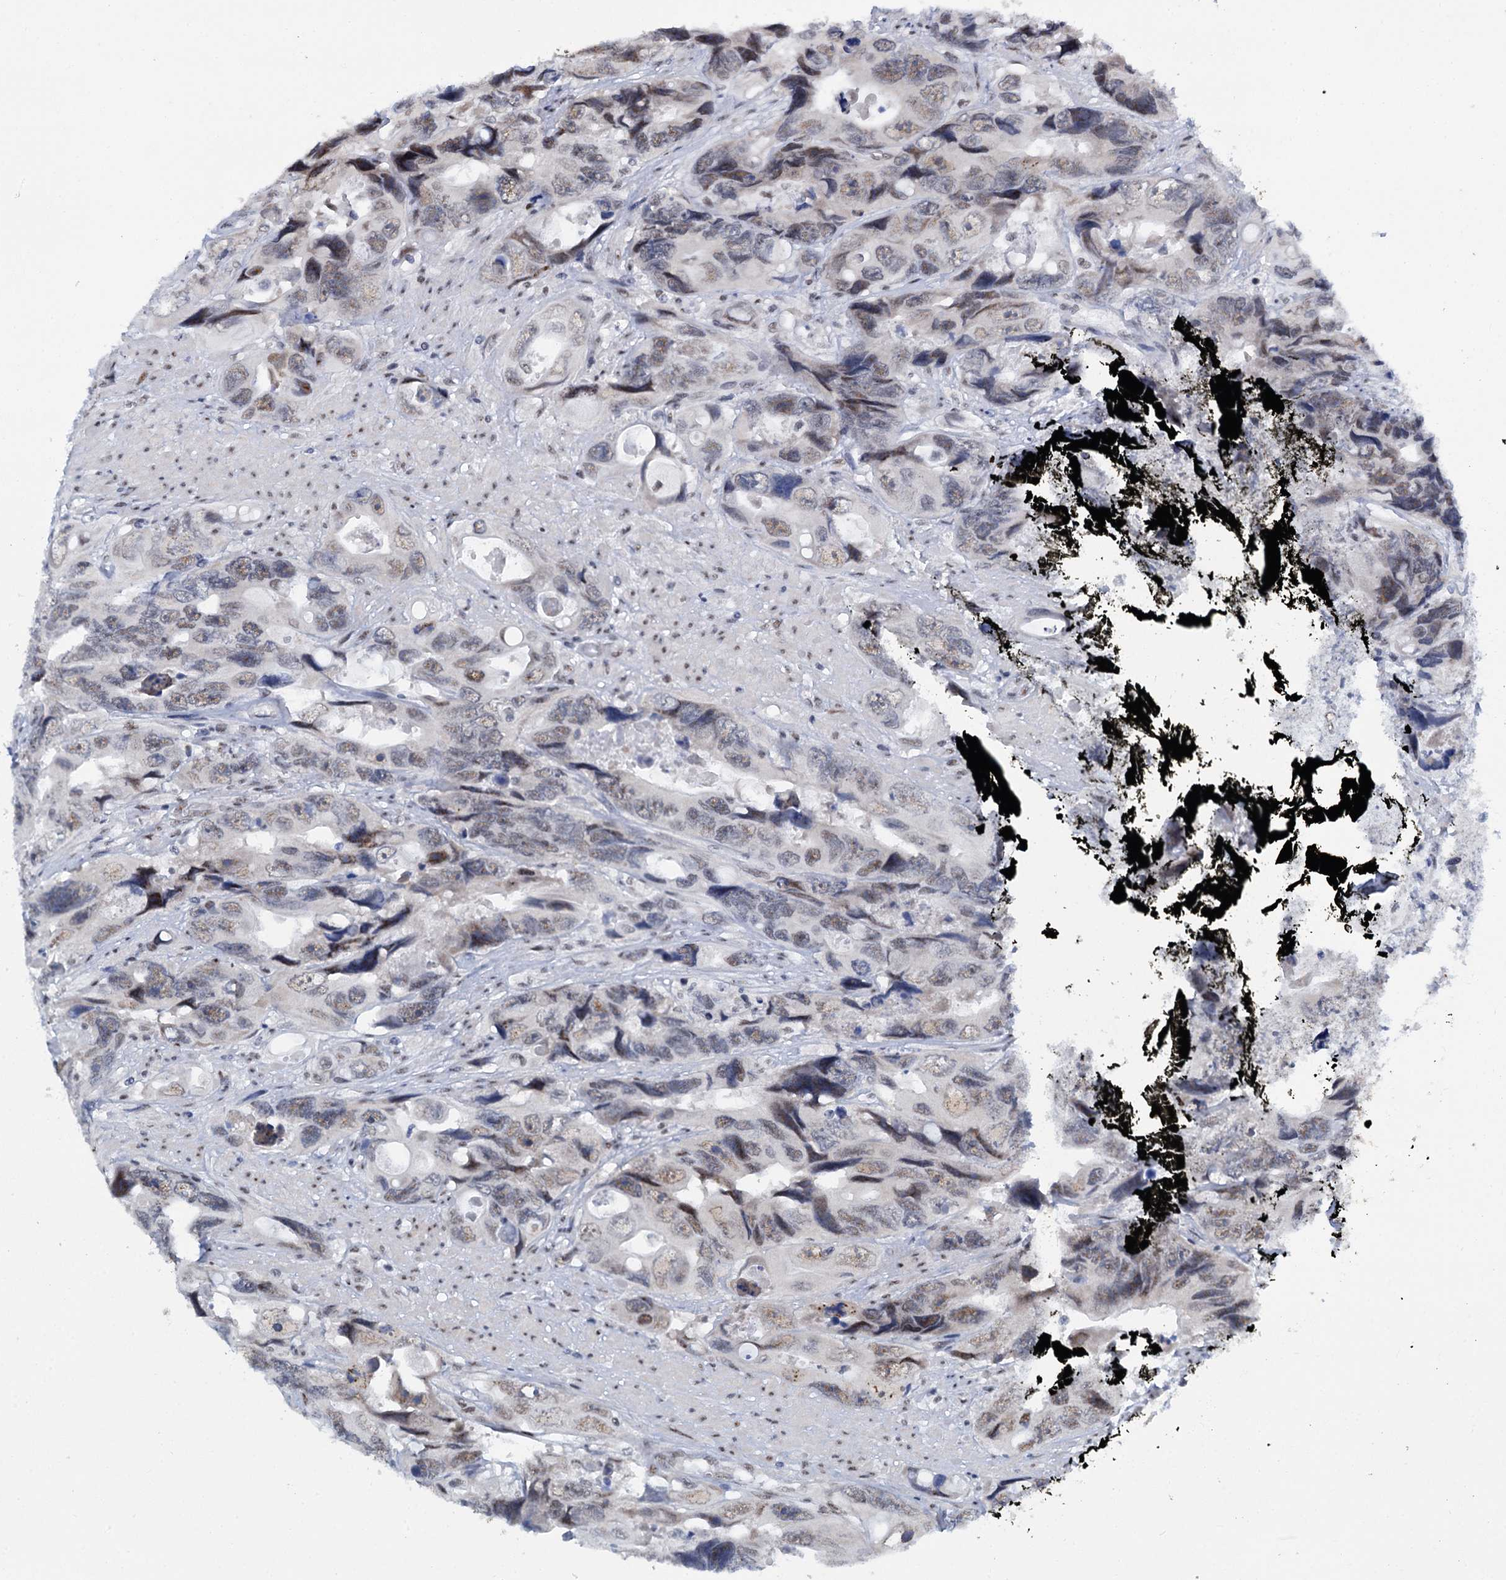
{"staining": {"intensity": "weak", "quantity": "25%-75%", "location": "nuclear"}, "tissue": "colorectal cancer", "cell_type": "Tumor cells", "image_type": "cancer", "snomed": [{"axis": "morphology", "description": "Adenocarcinoma, NOS"}, {"axis": "topography", "description": "Rectum"}], "caption": "IHC (DAB (3,3'-diaminobenzidine)) staining of human colorectal cancer (adenocarcinoma) reveals weak nuclear protein staining in approximately 25%-75% of tumor cells.", "gene": "SREK1", "patient": {"sex": "male", "age": 57}}